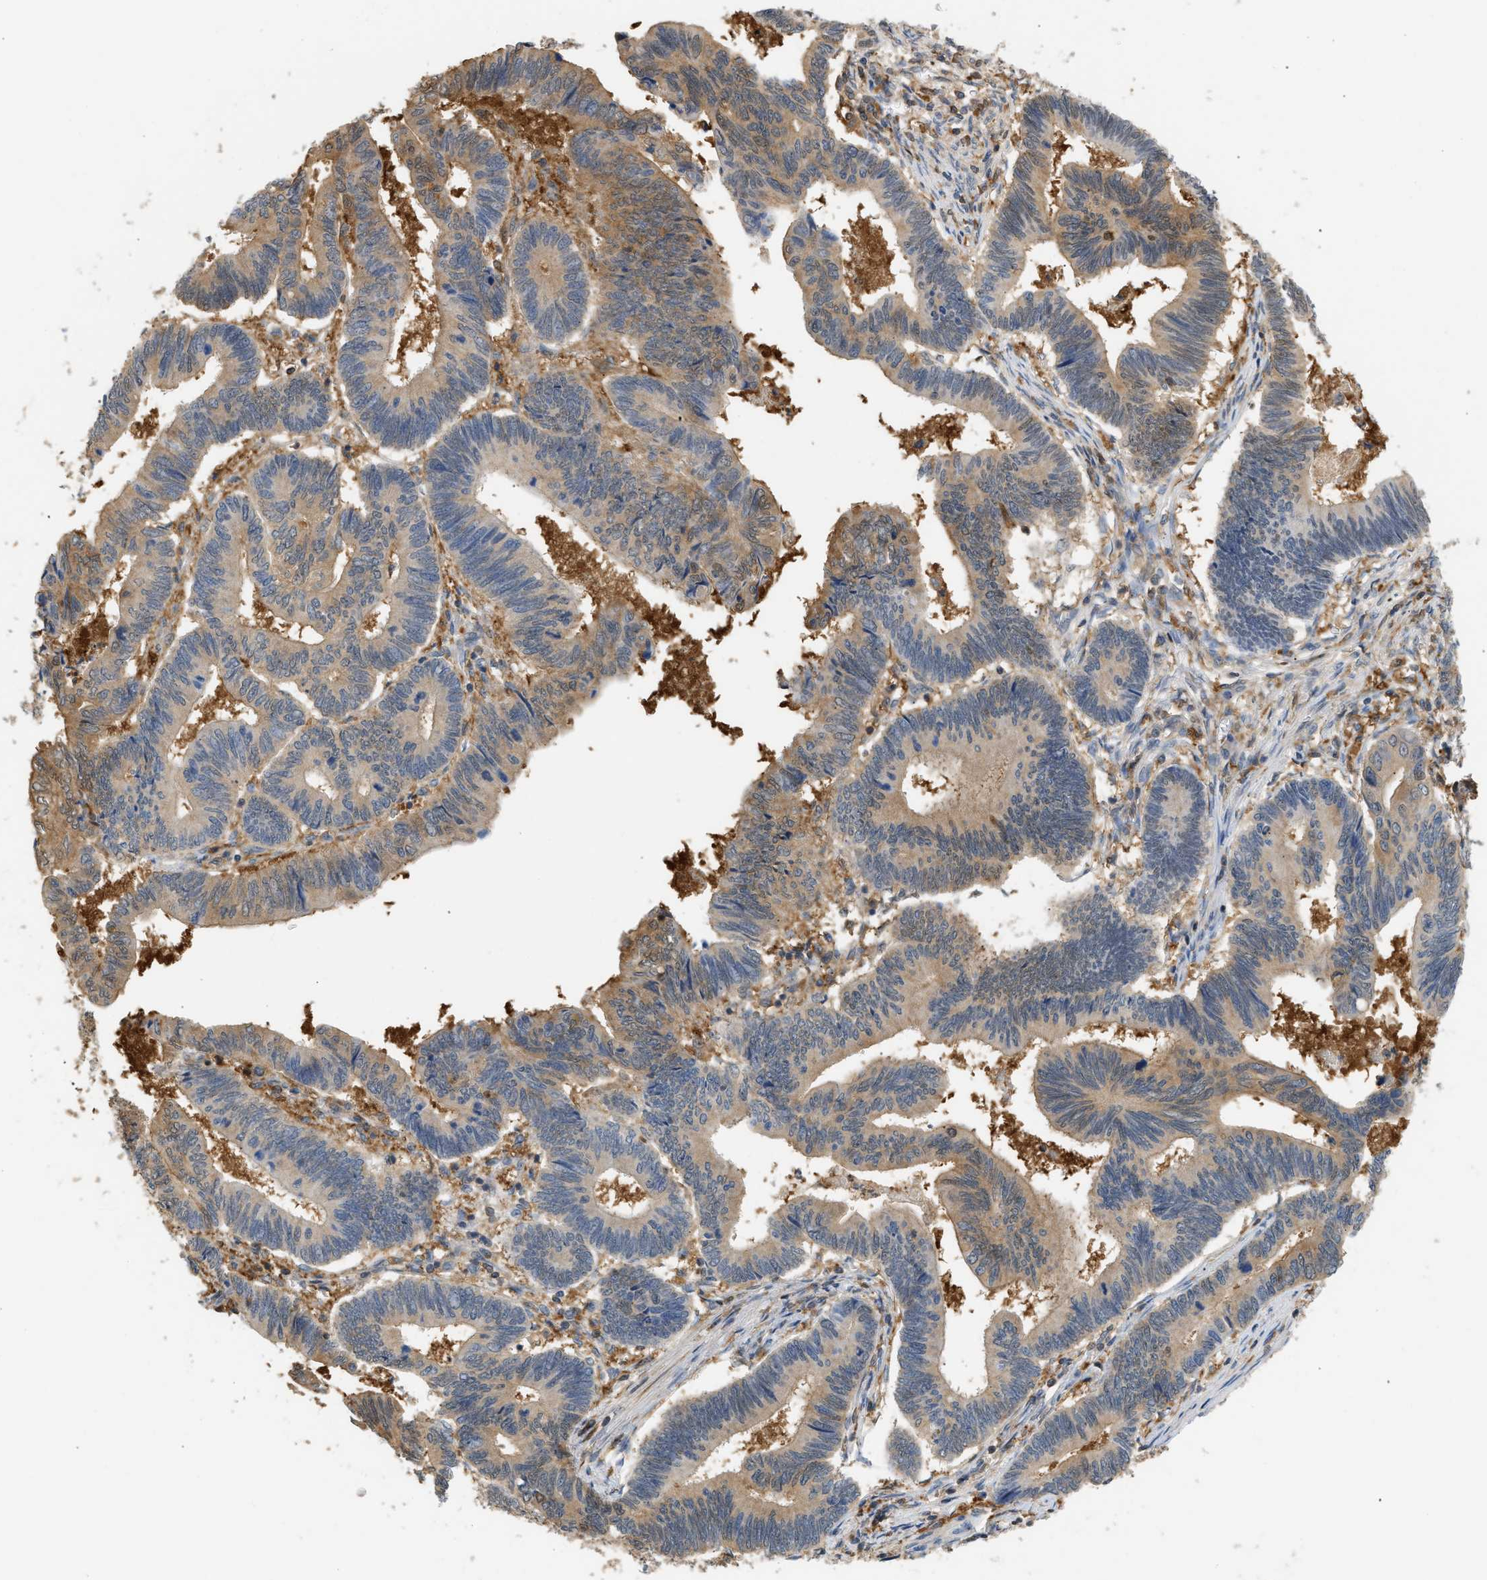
{"staining": {"intensity": "moderate", "quantity": ">75%", "location": "cytoplasmic/membranous"}, "tissue": "pancreatic cancer", "cell_type": "Tumor cells", "image_type": "cancer", "snomed": [{"axis": "morphology", "description": "Adenocarcinoma, NOS"}, {"axis": "topography", "description": "Pancreas"}], "caption": "IHC of adenocarcinoma (pancreatic) demonstrates medium levels of moderate cytoplasmic/membranous staining in approximately >75% of tumor cells.", "gene": "ENO1", "patient": {"sex": "female", "age": 70}}